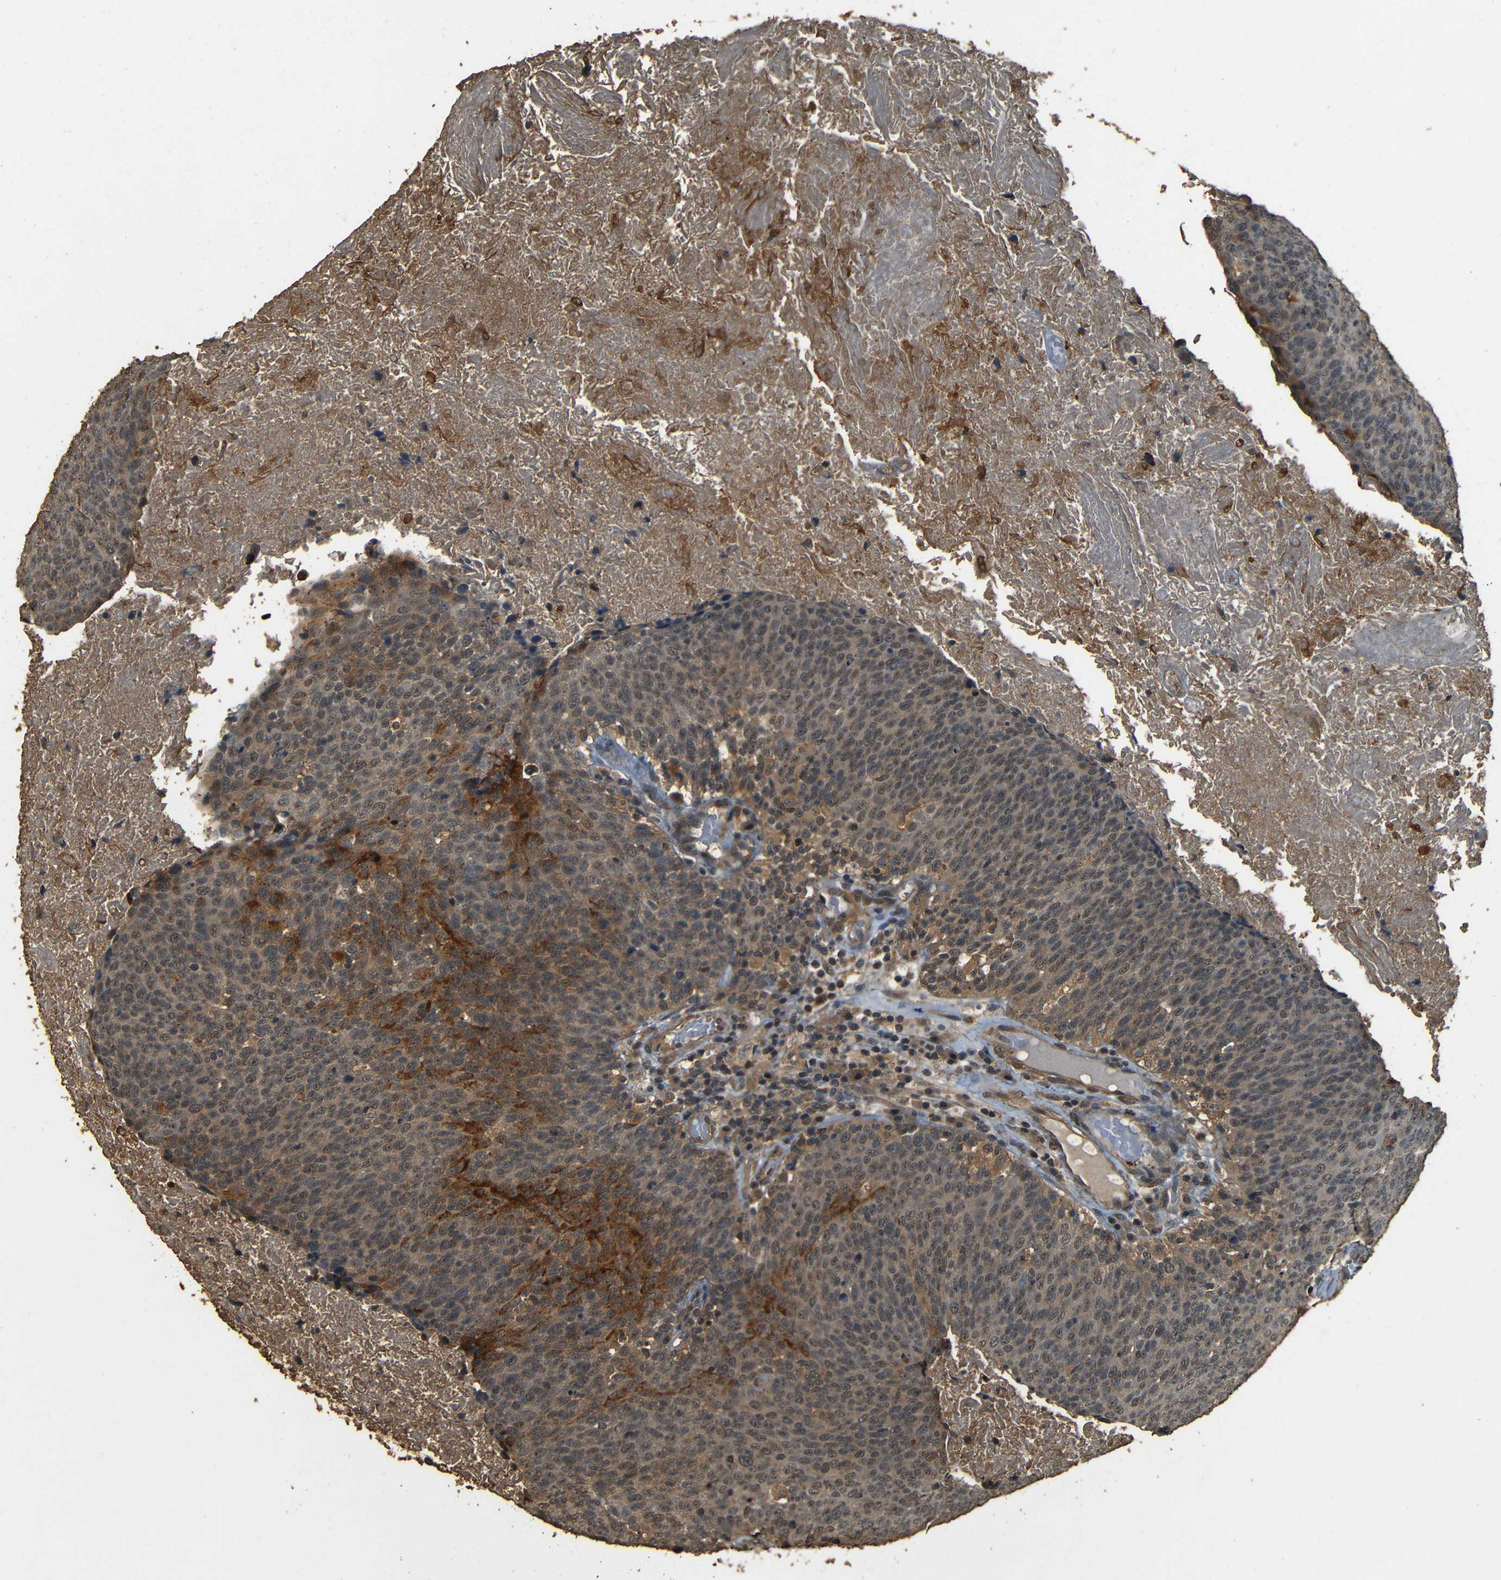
{"staining": {"intensity": "moderate", "quantity": "25%-75%", "location": "cytoplasmic/membranous"}, "tissue": "head and neck cancer", "cell_type": "Tumor cells", "image_type": "cancer", "snomed": [{"axis": "morphology", "description": "Squamous cell carcinoma, NOS"}, {"axis": "morphology", "description": "Squamous cell carcinoma, metastatic, NOS"}, {"axis": "topography", "description": "Lymph node"}, {"axis": "topography", "description": "Head-Neck"}], "caption": "Immunohistochemical staining of head and neck cancer displays moderate cytoplasmic/membranous protein positivity in about 25%-75% of tumor cells.", "gene": "PDE5A", "patient": {"sex": "male", "age": 62}}